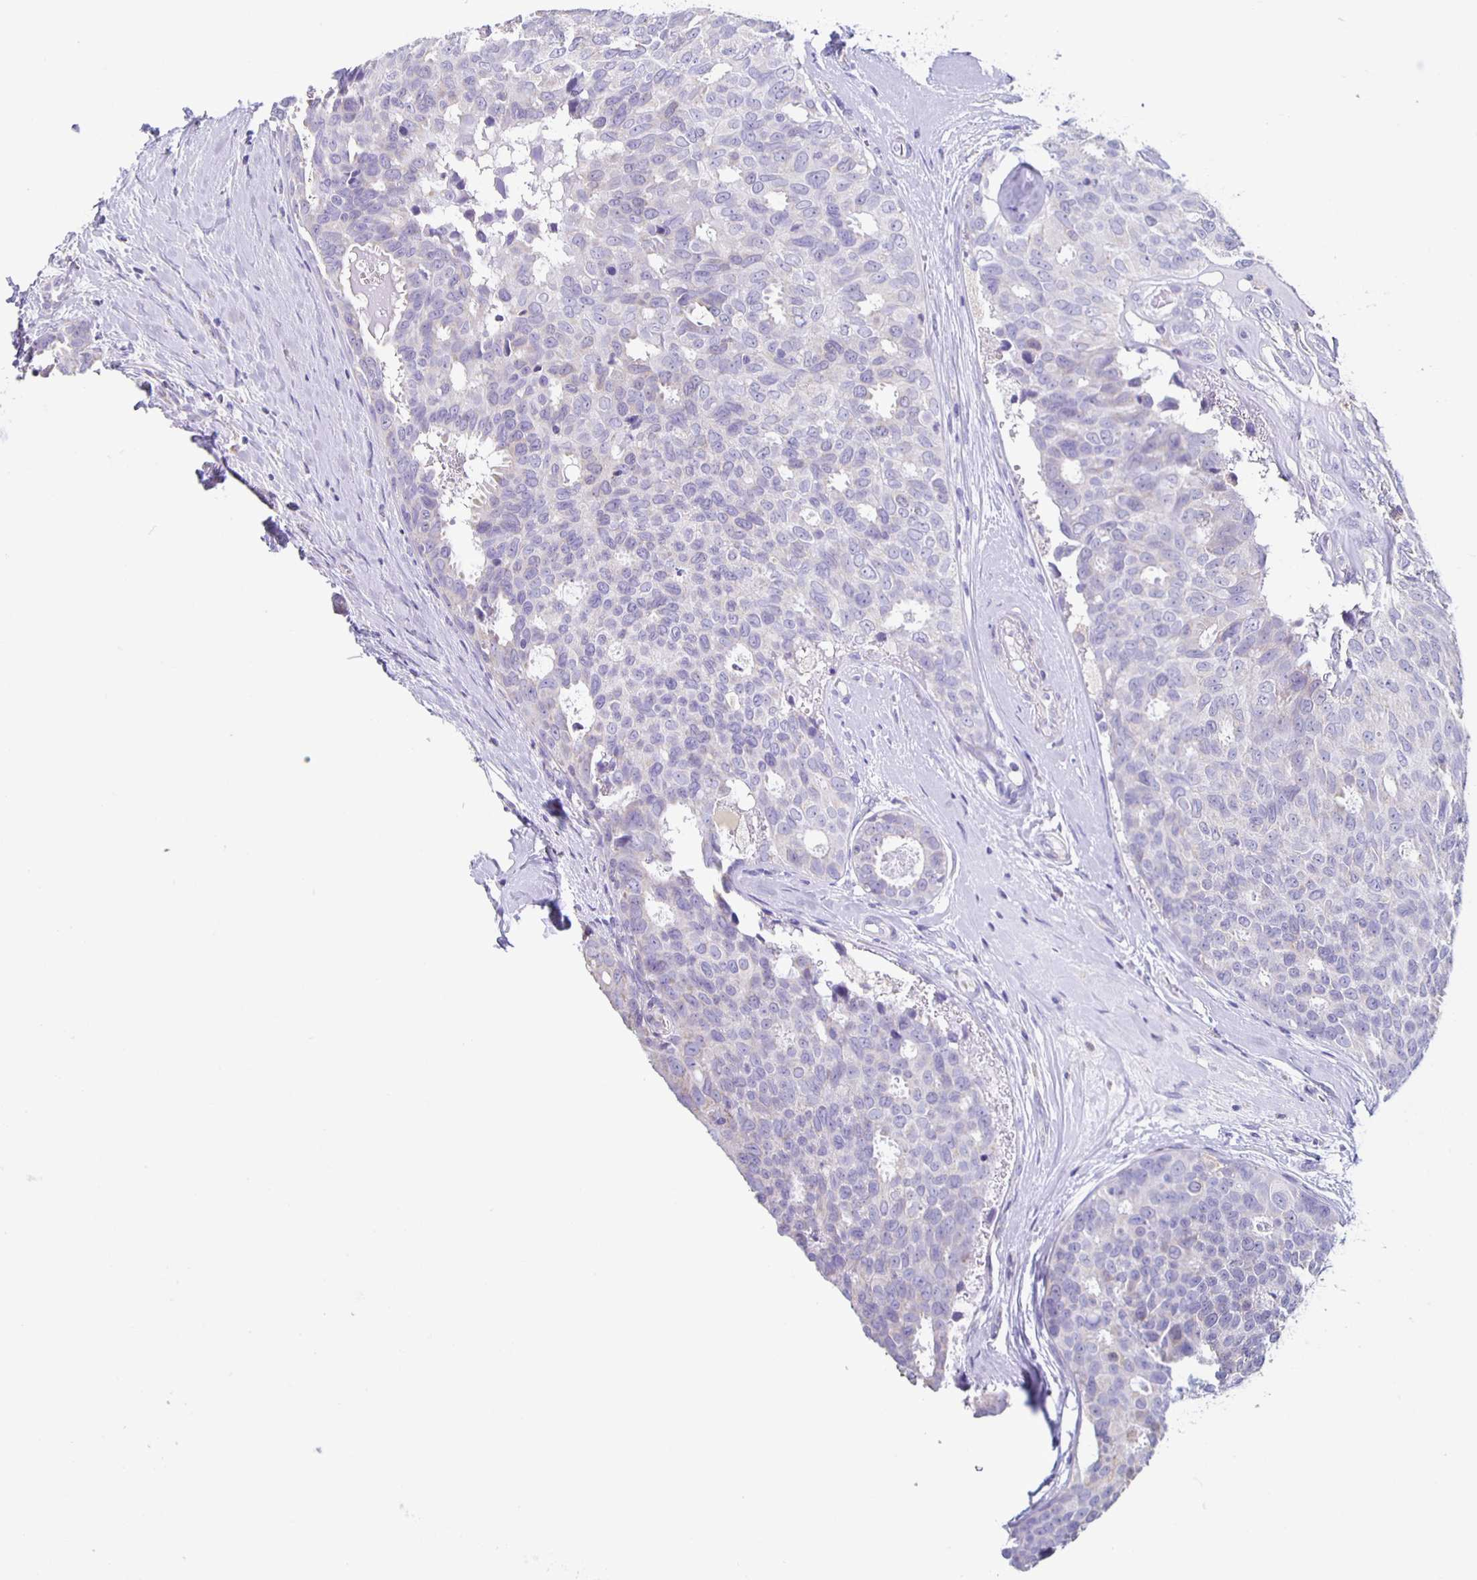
{"staining": {"intensity": "negative", "quantity": "none", "location": "none"}, "tissue": "breast cancer", "cell_type": "Tumor cells", "image_type": "cancer", "snomed": [{"axis": "morphology", "description": "Duct carcinoma"}, {"axis": "topography", "description": "Breast"}], "caption": "DAB immunohistochemical staining of breast cancer (intraductal carcinoma) displays no significant staining in tumor cells.", "gene": "TPPP", "patient": {"sex": "female", "age": 45}}